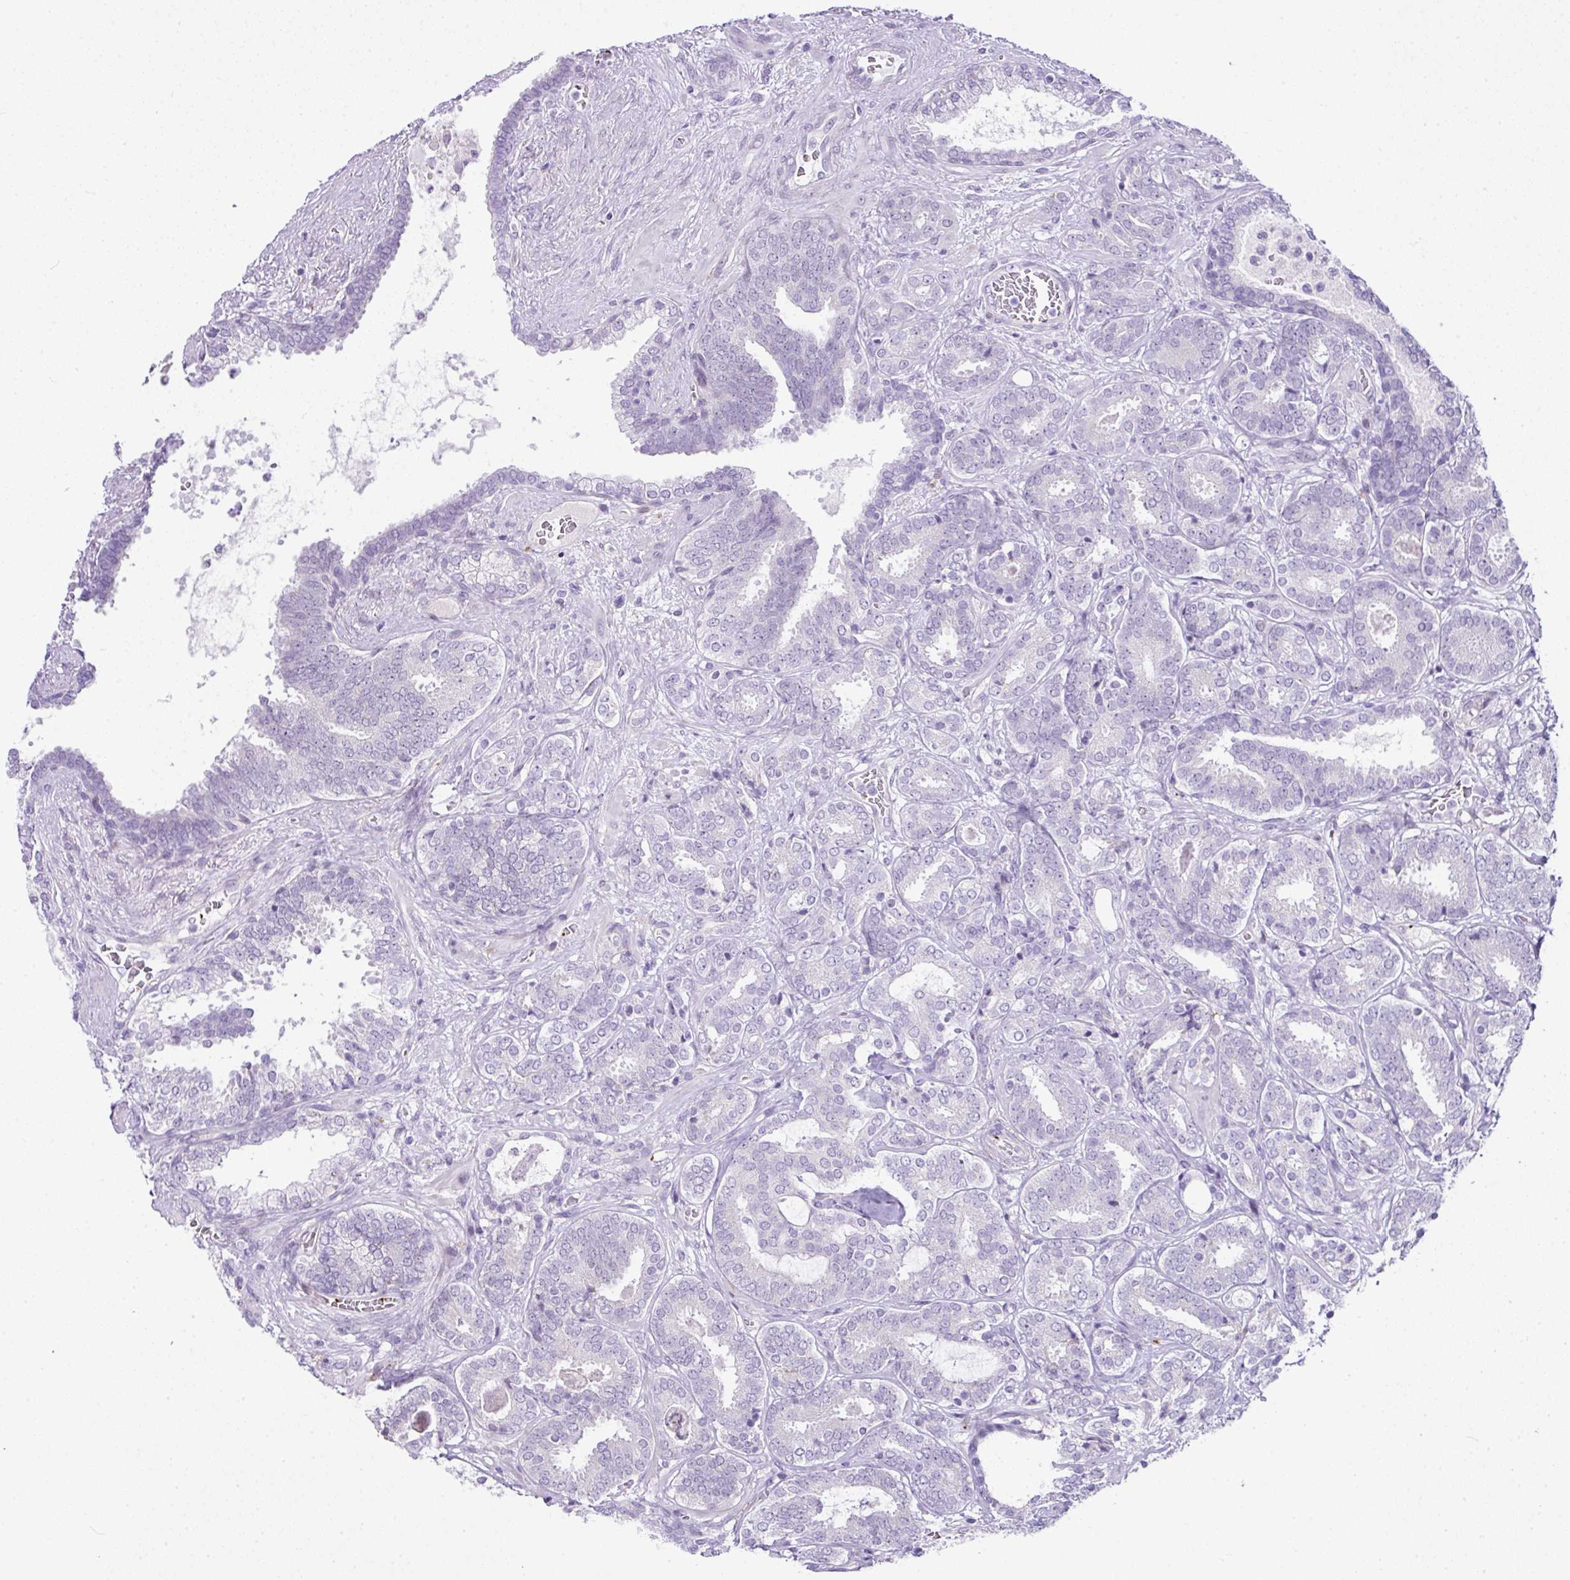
{"staining": {"intensity": "negative", "quantity": "none", "location": "none"}, "tissue": "prostate cancer", "cell_type": "Tumor cells", "image_type": "cancer", "snomed": [{"axis": "morphology", "description": "Adenocarcinoma, High grade"}, {"axis": "topography", "description": "Prostate"}], "caption": "The micrograph demonstrates no significant positivity in tumor cells of prostate cancer.", "gene": "CMTM5", "patient": {"sex": "male", "age": 65}}